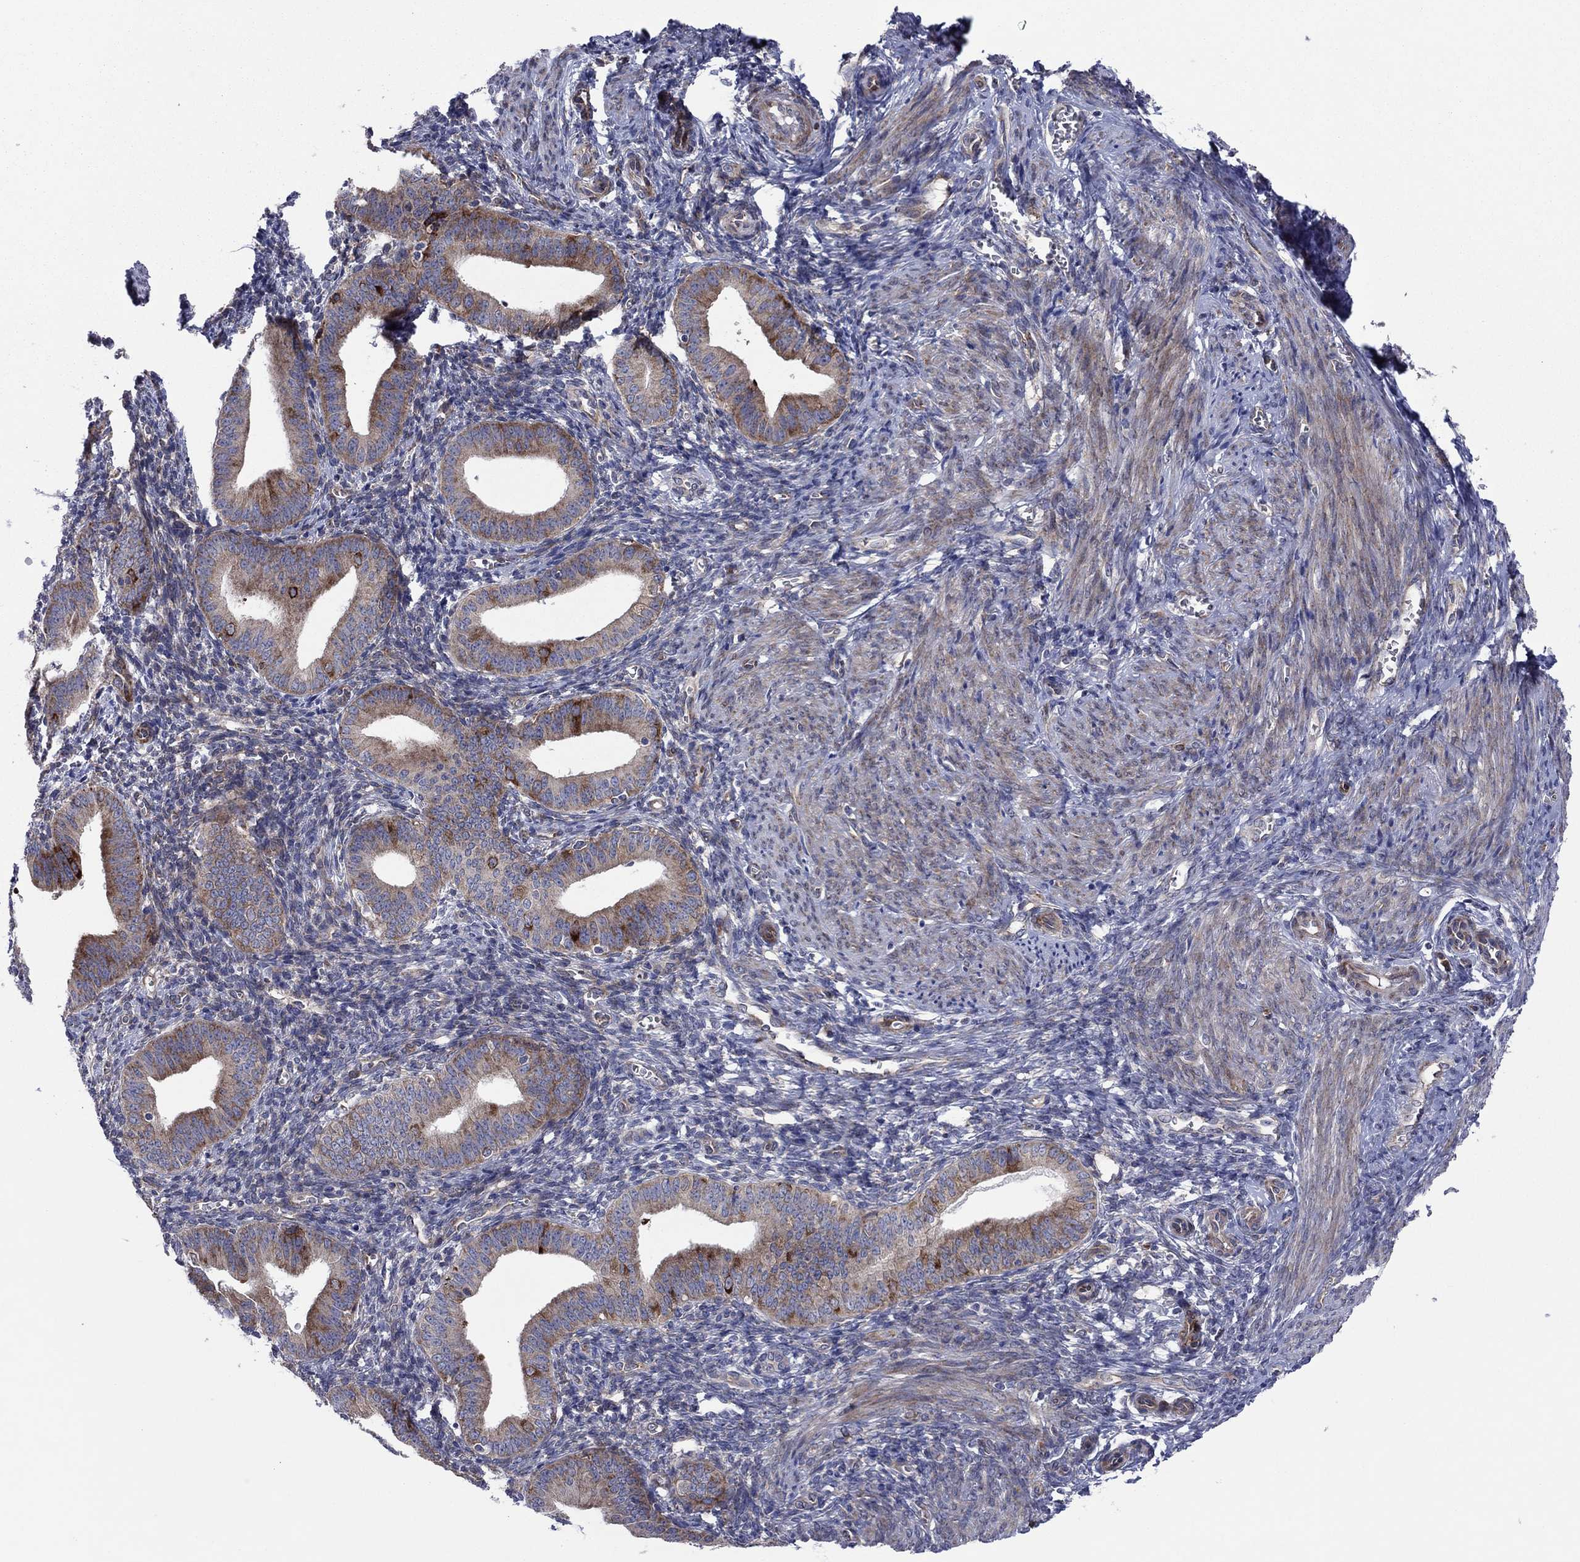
{"staining": {"intensity": "negative", "quantity": "none", "location": "none"}, "tissue": "endometrium", "cell_type": "Cells in endometrial stroma", "image_type": "normal", "snomed": [{"axis": "morphology", "description": "Normal tissue, NOS"}, {"axis": "topography", "description": "Endometrium"}], "caption": "High power microscopy histopathology image of an immunohistochemistry photomicrograph of unremarkable endometrium, revealing no significant expression in cells in endometrial stroma.", "gene": "GPR155", "patient": {"sex": "female", "age": 42}}